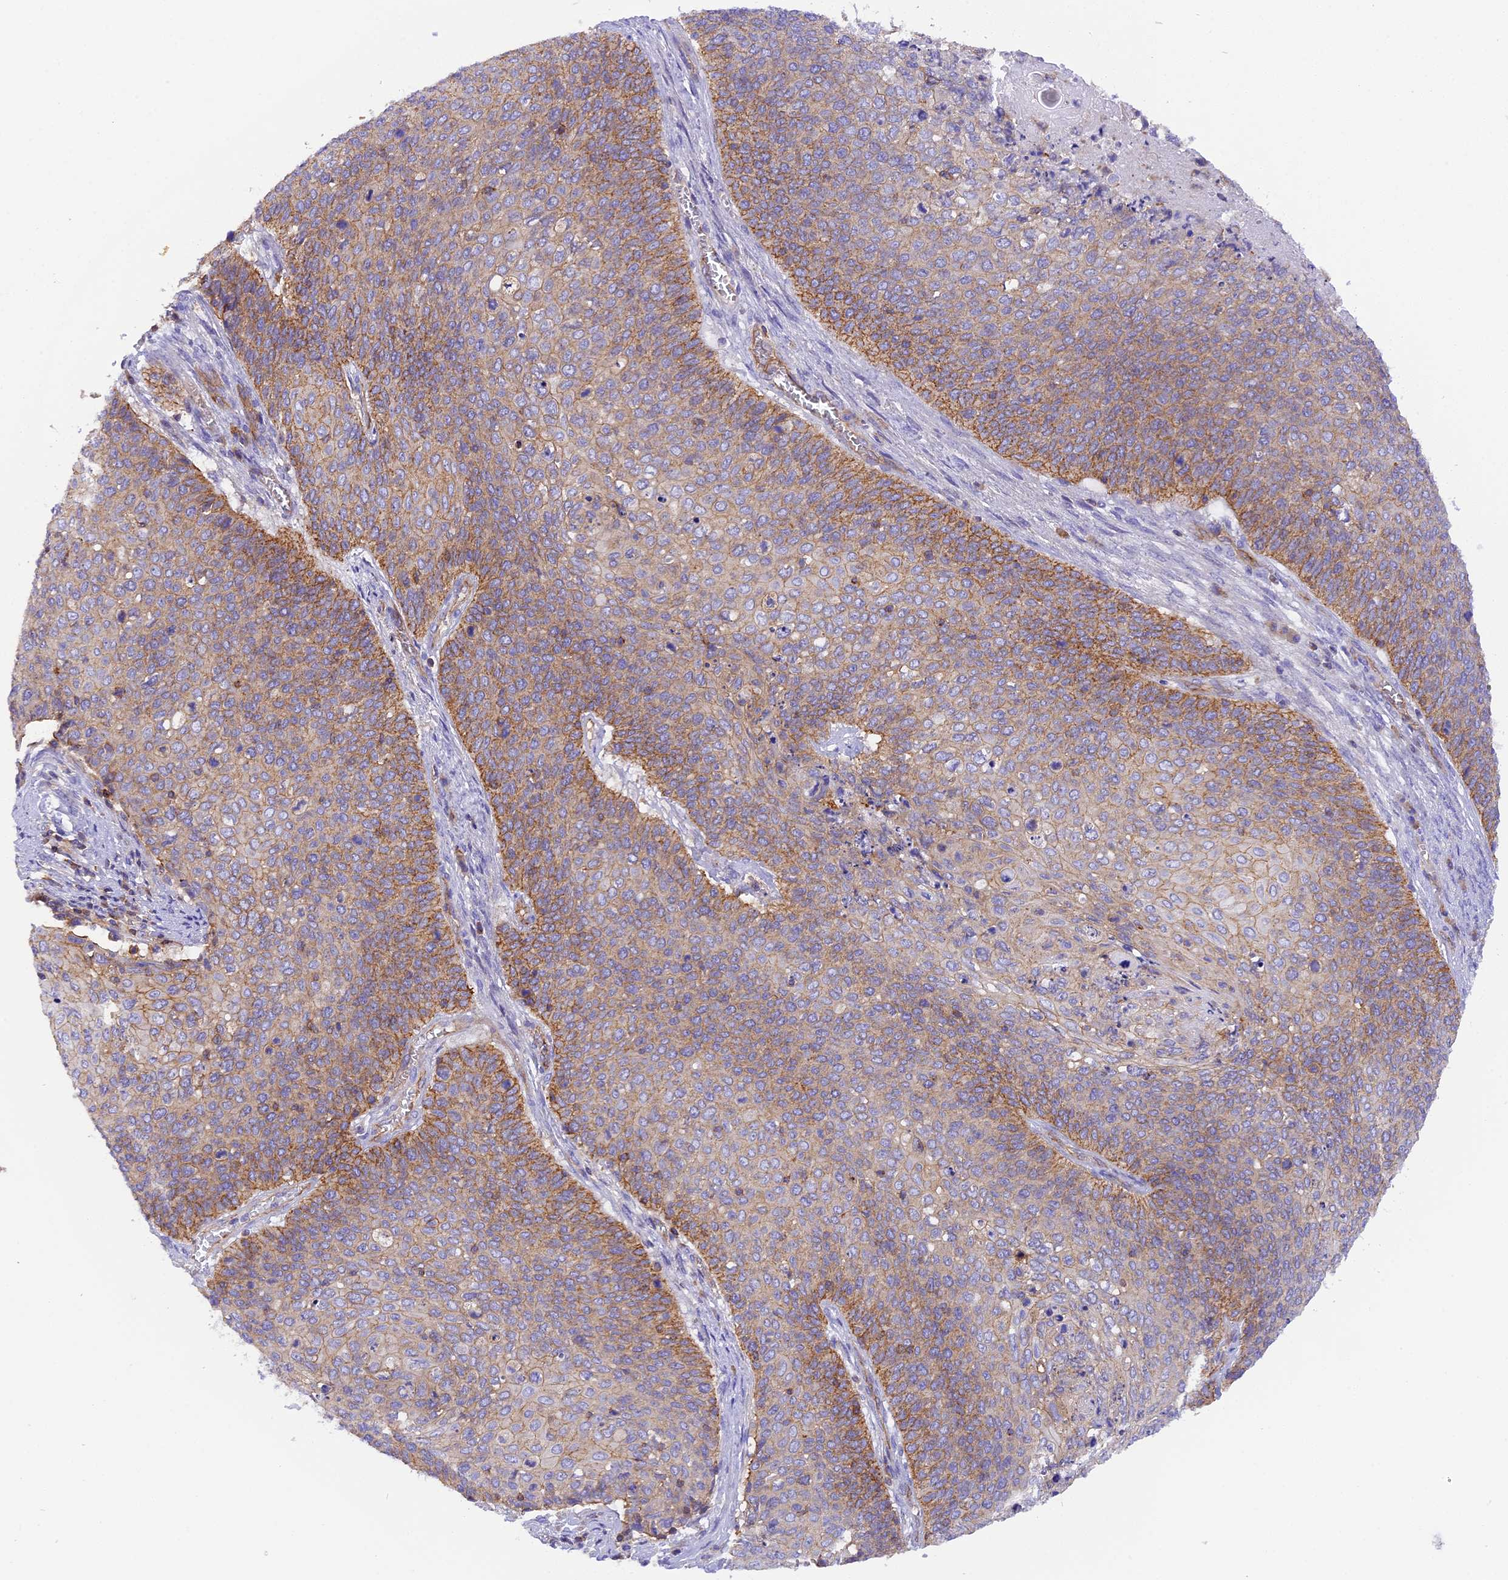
{"staining": {"intensity": "moderate", "quantity": "25%-75%", "location": "cytoplasmic/membranous"}, "tissue": "cervical cancer", "cell_type": "Tumor cells", "image_type": "cancer", "snomed": [{"axis": "morphology", "description": "Squamous cell carcinoma, NOS"}, {"axis": "topography", "description": "Cervix"}], "caption": "Immunohistochemical staining of squamous cell carcinoma (cervical) exhibits medium levels of moderate cytoplasmic/membranous expression in approximately 25%-75% of tumor cells.", "gene": "FAM193A", "patient": {"sex": "female", "age": 39}}